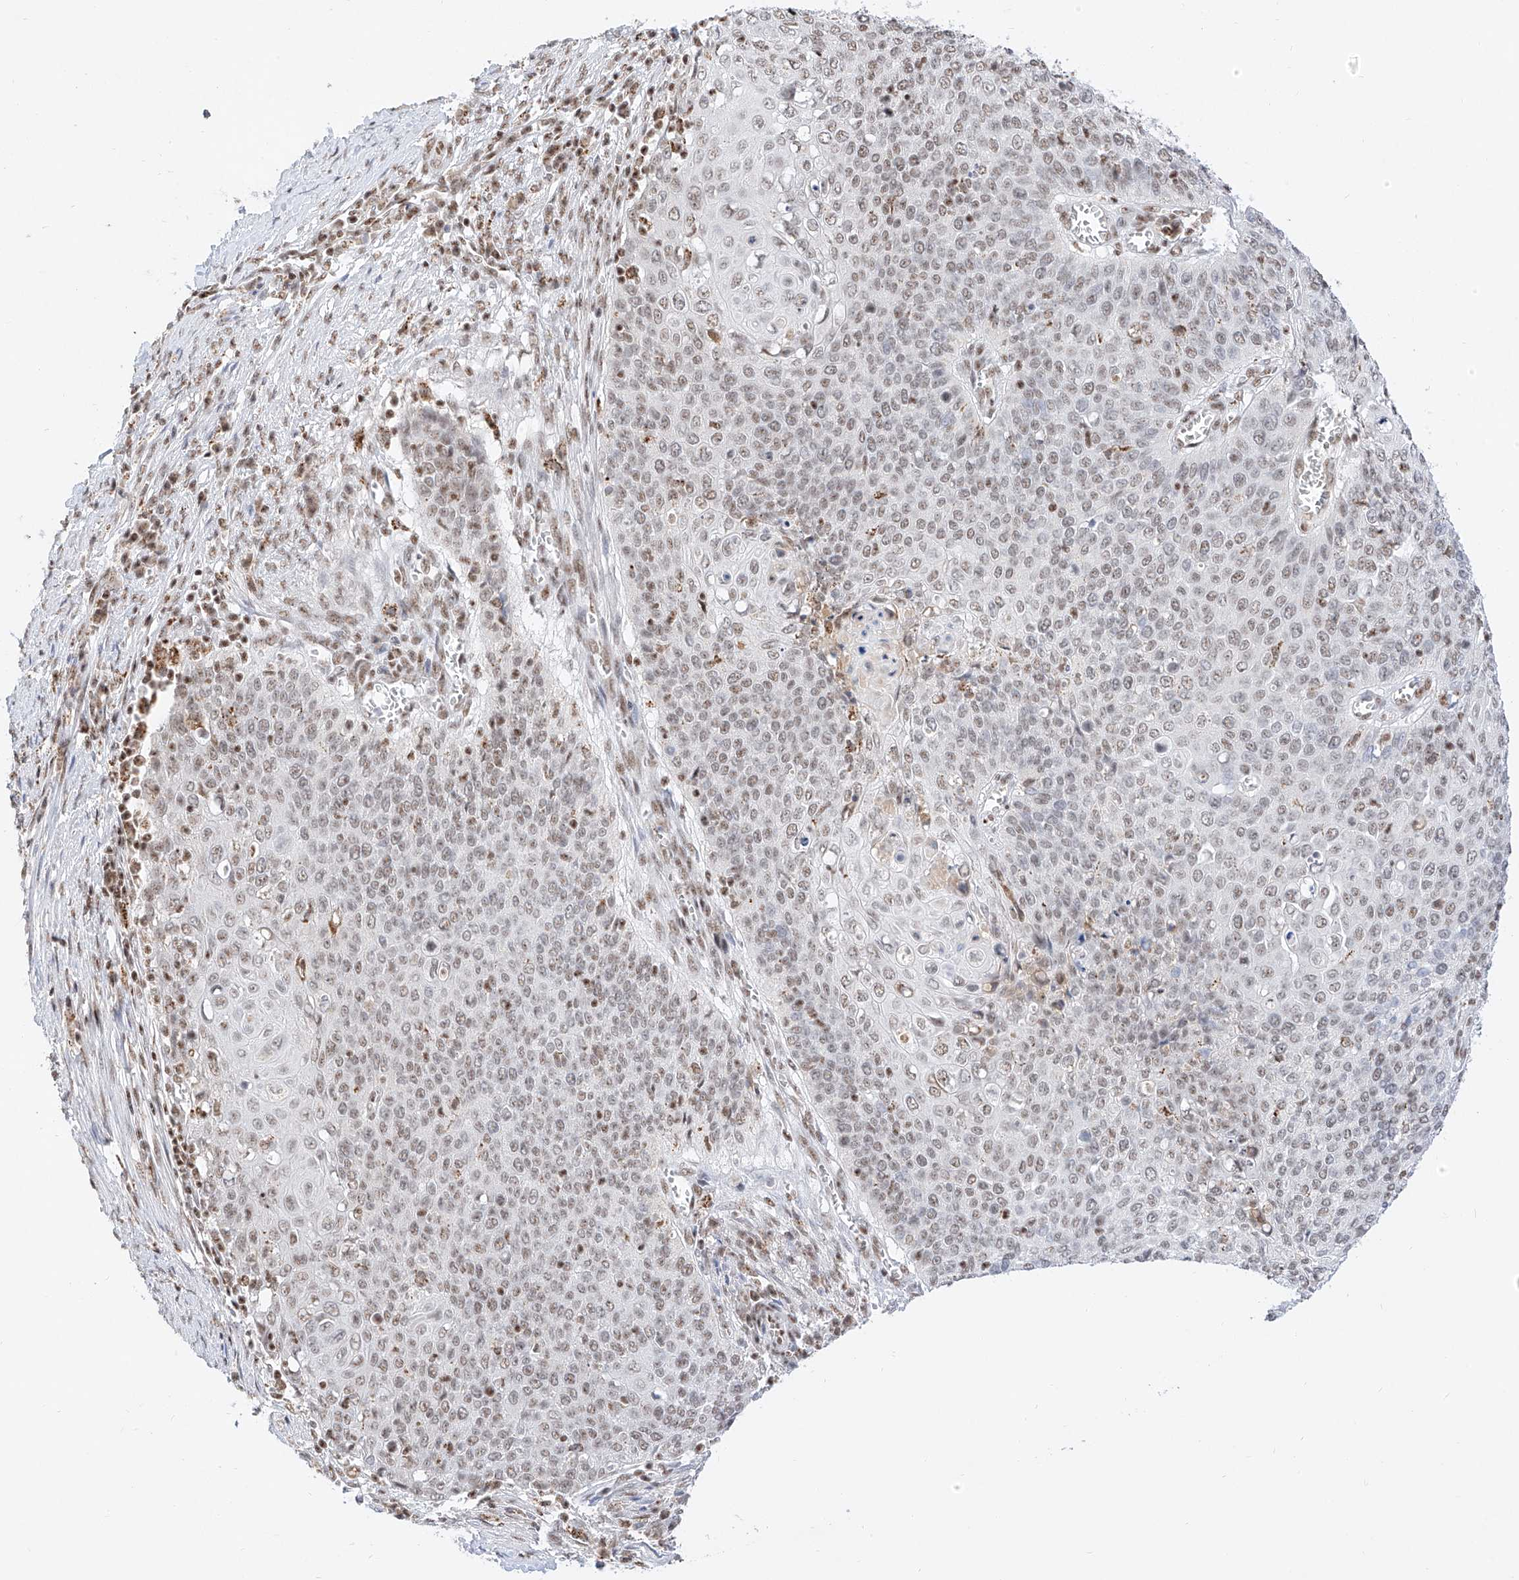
{"staining": {"intensity": "weak", "quantity": "25%-75%", "location": "nuclear"}, "tissue": "cervical cancer", "cell_type": "Tumor cells", "image_type": "cancer", "snomed": [{"axis": "morphology", "description": "Squamous cell carcinoma, NOS"}, {"axis": "topography", "description": "Cervix"}], "caption": "Protein expression analysis of human cervical cancer (squamous cell carcinoma) reveals weak nuclear expression in approximately 25%-75% of tumor cells.", "gene": "NRF1", "patient": {"sex": "female", "age": 39}}